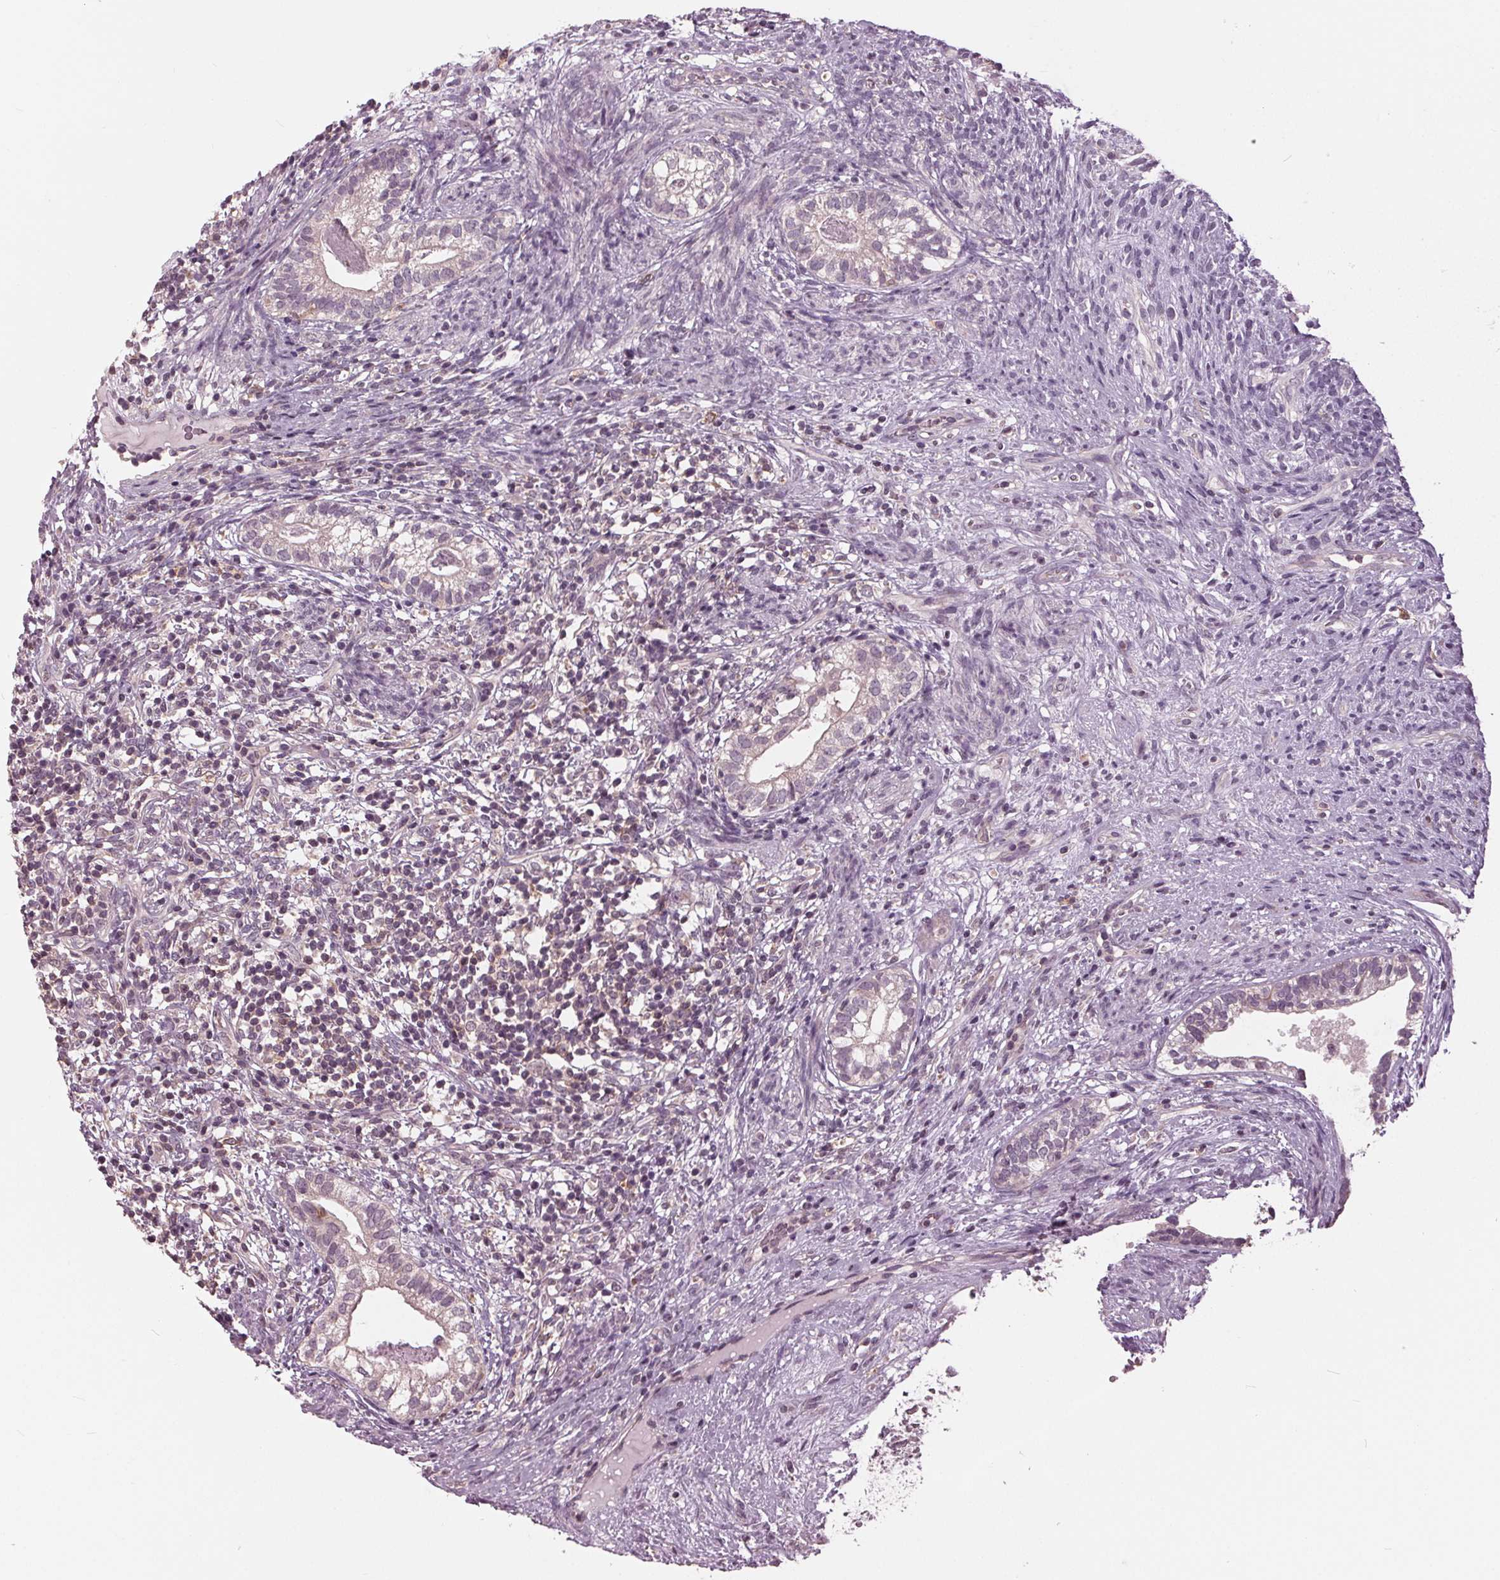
{"staining": {"intensity": "negative", "quantity": "none", "location": "none"}, "tissue": "testis cancer", "cell_type": "Tumor cells", "image_type": "cancer", "snomed": [{"axis": "morphology", "description": "Seminoma, NOS"}, {"axis": "morphology", "description": "Carcinoma, Embryonal, NOS"}, {"axis": "topography", "description": "Testis"}], "caption": "Immunohistochemistry (IHC) histopathology image of testis seminoma stained for a protein (brown), which shows no expression in tumor cells.", "gene": "SIGLEC6", "patient": {"sex": "male", "age": 41}}